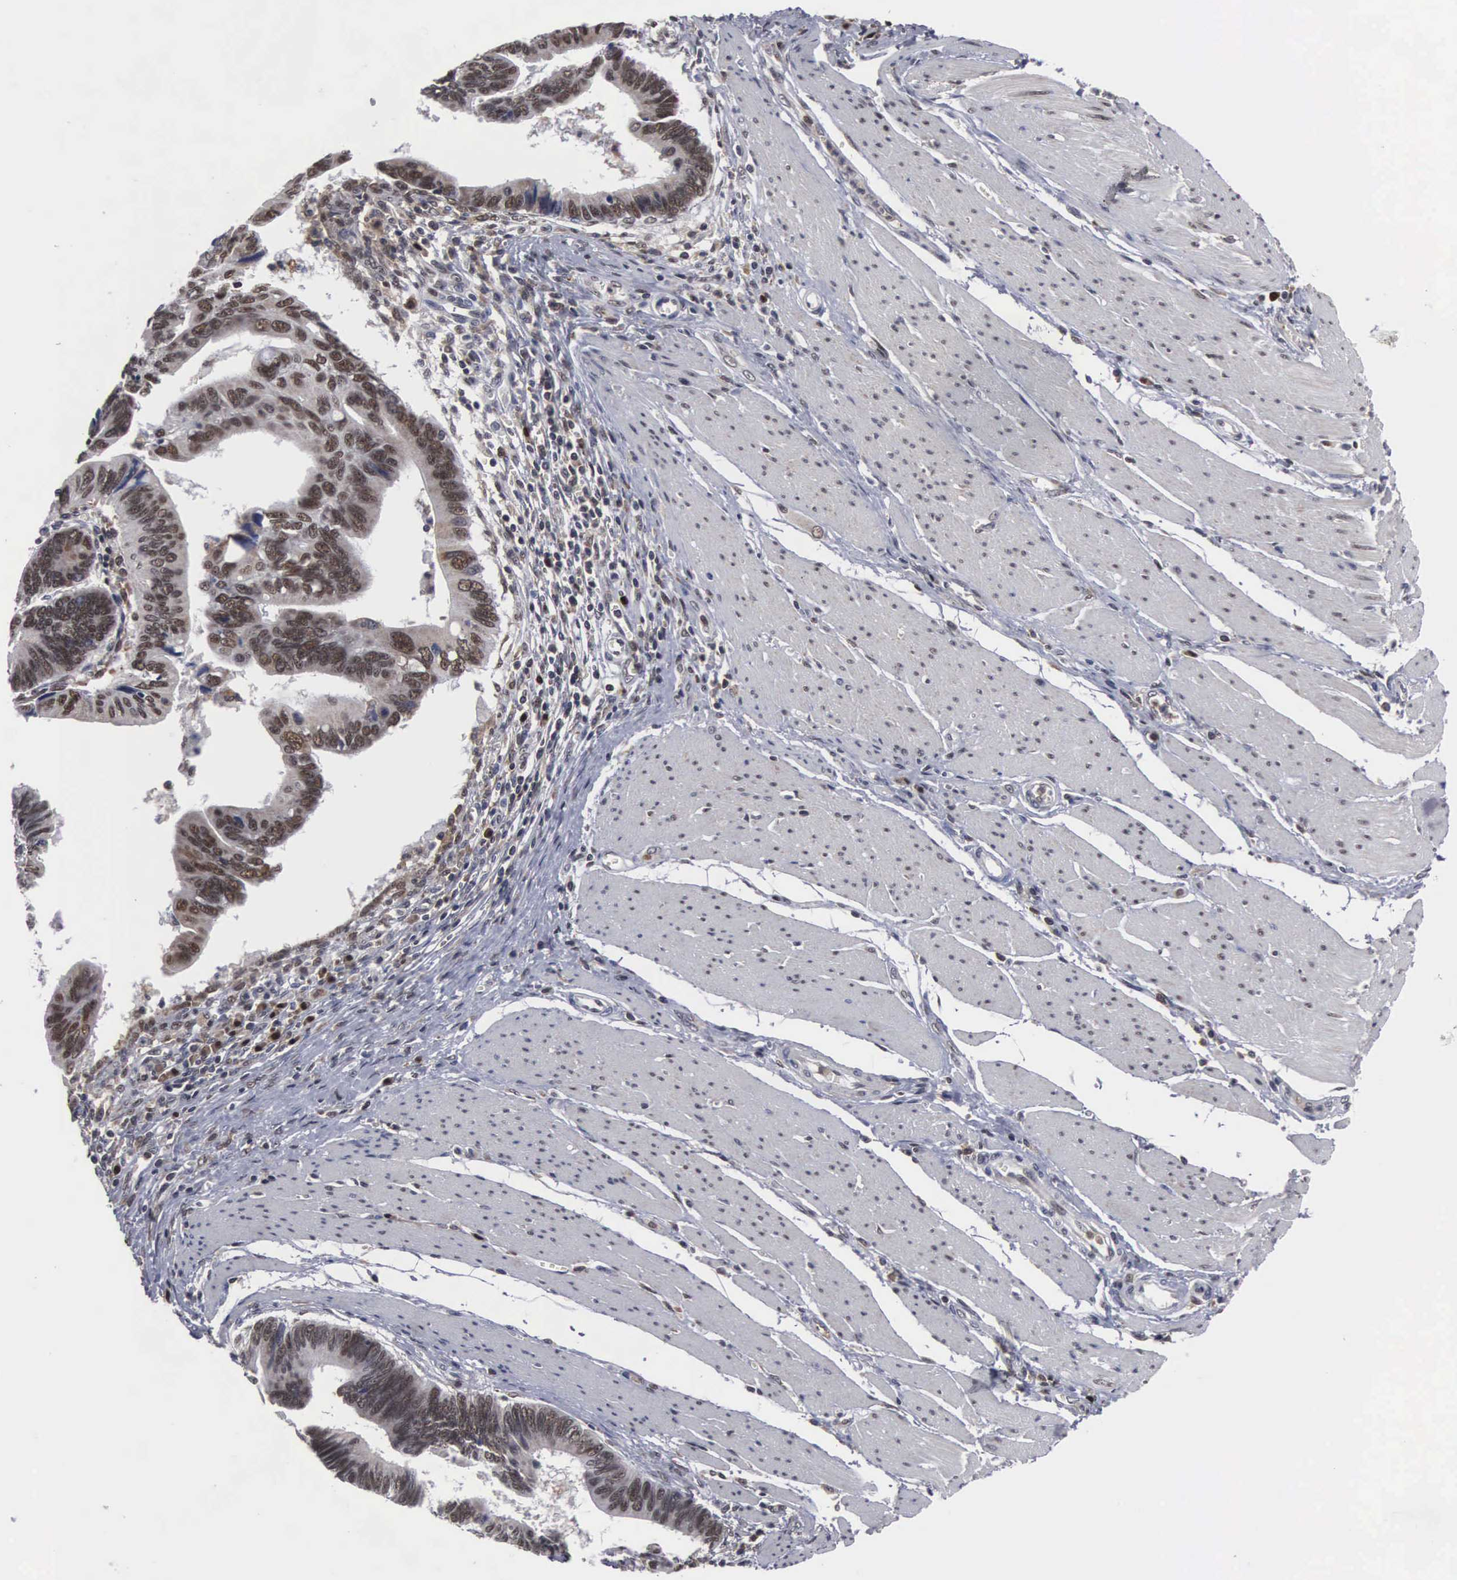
{"staining": {"intensity": "moderate", "quantity": ">75%", "location": "nuclear"}, "tissue": "pancreatic cancer", "cell_type": "Tumor cells", "image_type": "cancer", "snomed": [{"axis": "morphology", "description": "Adenocarcinoma, NOS"}, {"axis": "topography", "description": "Pancreas"}], "caption": "Moderate nuclear expression for a protein is identified in approximately >75% of tumor cells of pancreatic cancer (adenocarcinoma) using IHC.", "gene": "TRMT5", "patient": {"sex": "female", "age": 70}}